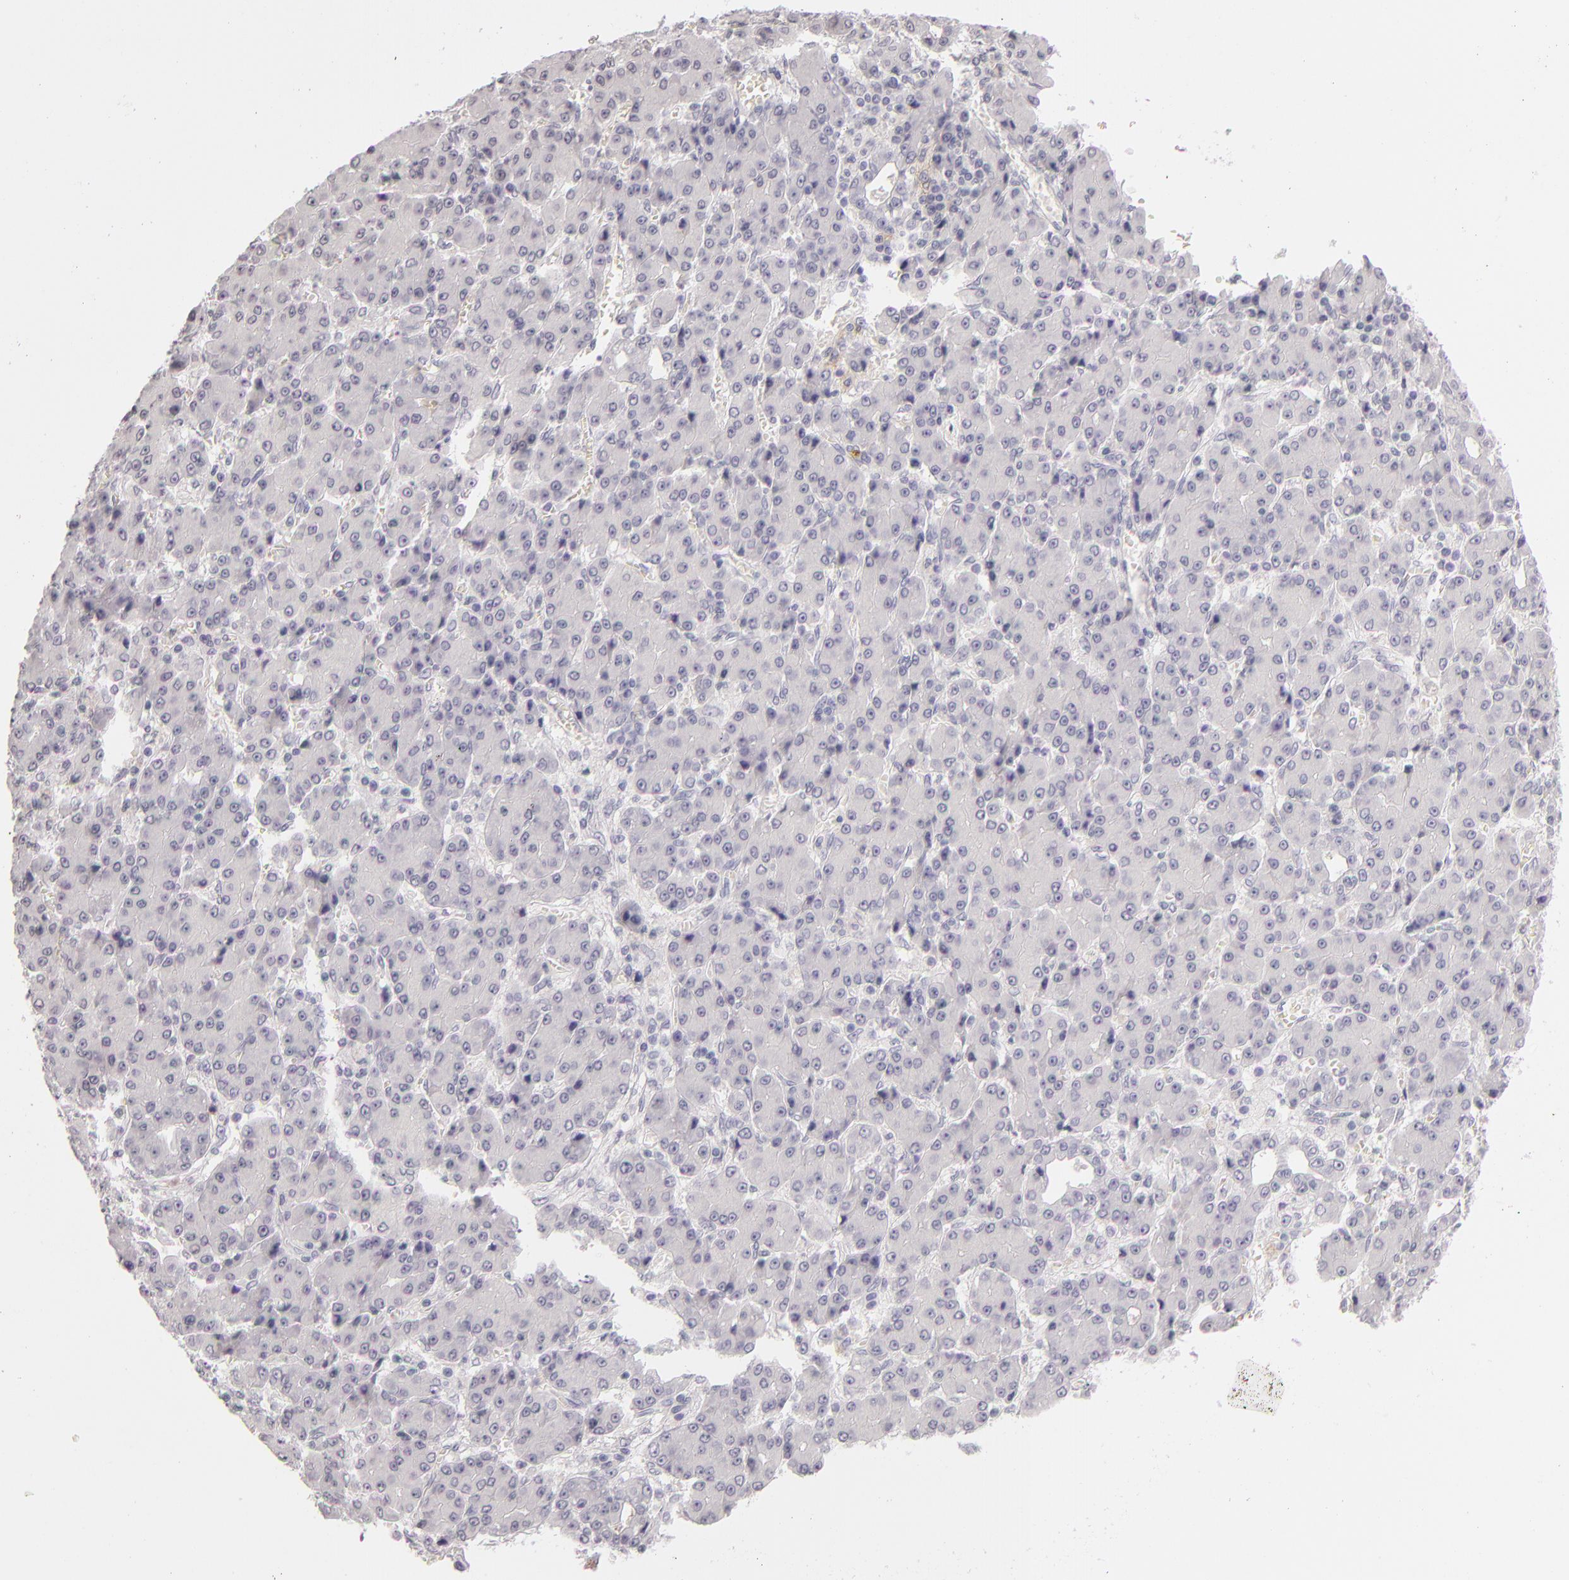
{"staining": {"intensity": "negative", "quantity": "none", "location": "none"}, "tissue": "liver cancer", "cell_type": "Tumor cells", "image_type": "cancer", "snomed": [{"axis": "morphology", "description": "Carcinoma, Hepatocellular, NOS"}, {"axis": "topography", "description": "Liver"}], "caption": "Micrograph shows no significant protein expression in tumor cells of liver cancer.", "gene": "CD40", "patient": {"sex": "male", "age": 69}}